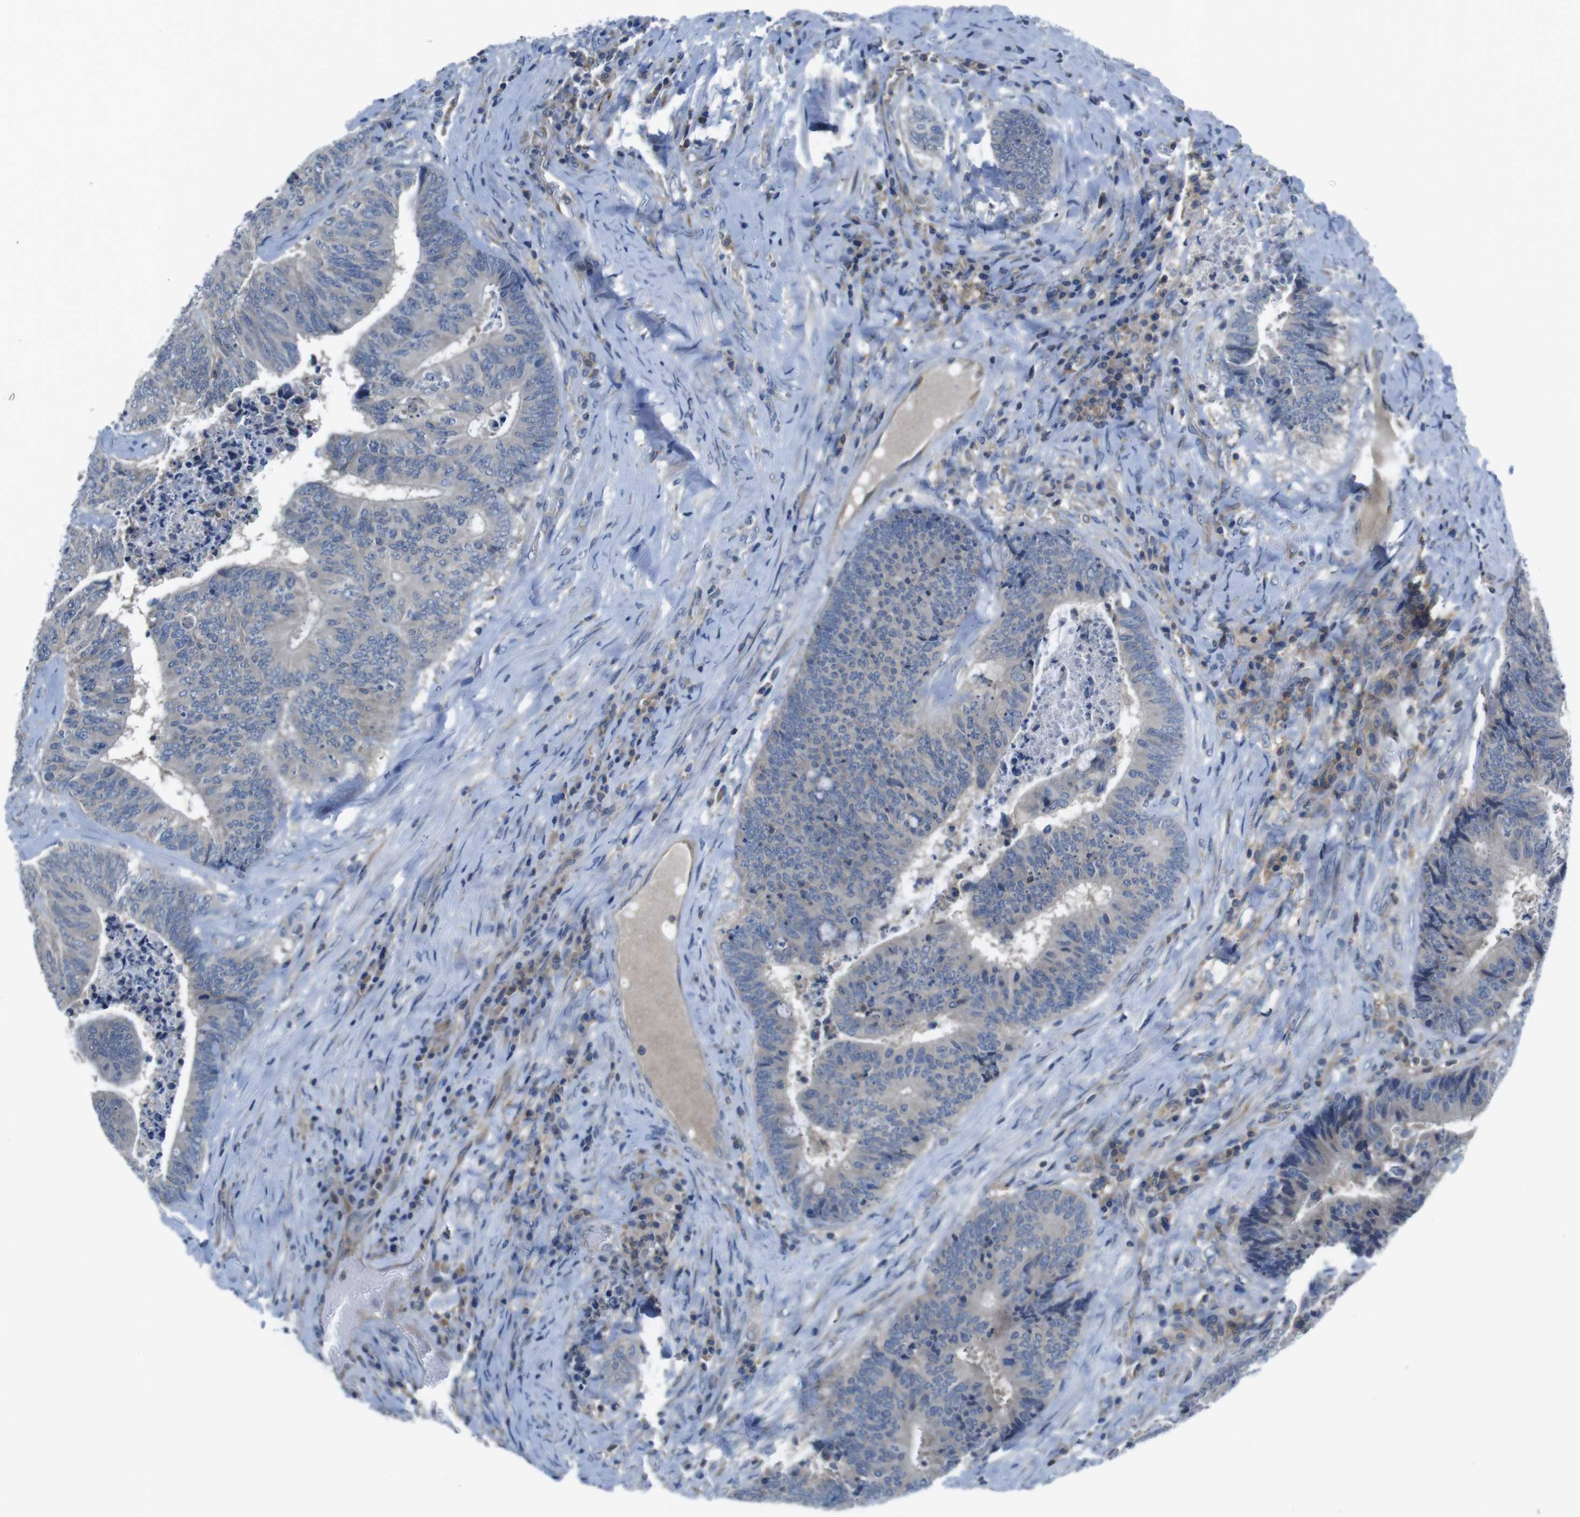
{"staining": {"intensity": "negative", "quantity": "none", "location": "none"}, "tissue": "colorectal cancer", "cell_type": "Tumor cells", "image_type": "cancer", "snomed": [{"axis": "morphology", "description": "Adenocarcinoma, NOS"}, {"axis": "topography", "description": "Rectum"}], "caption": "Colorectal adenocarcinoma was stained to show a protein in brown. There is no significant staining in tumor cells.", "gene": "PIK3CD", "patient": {"sex": "male", "age": 72}}